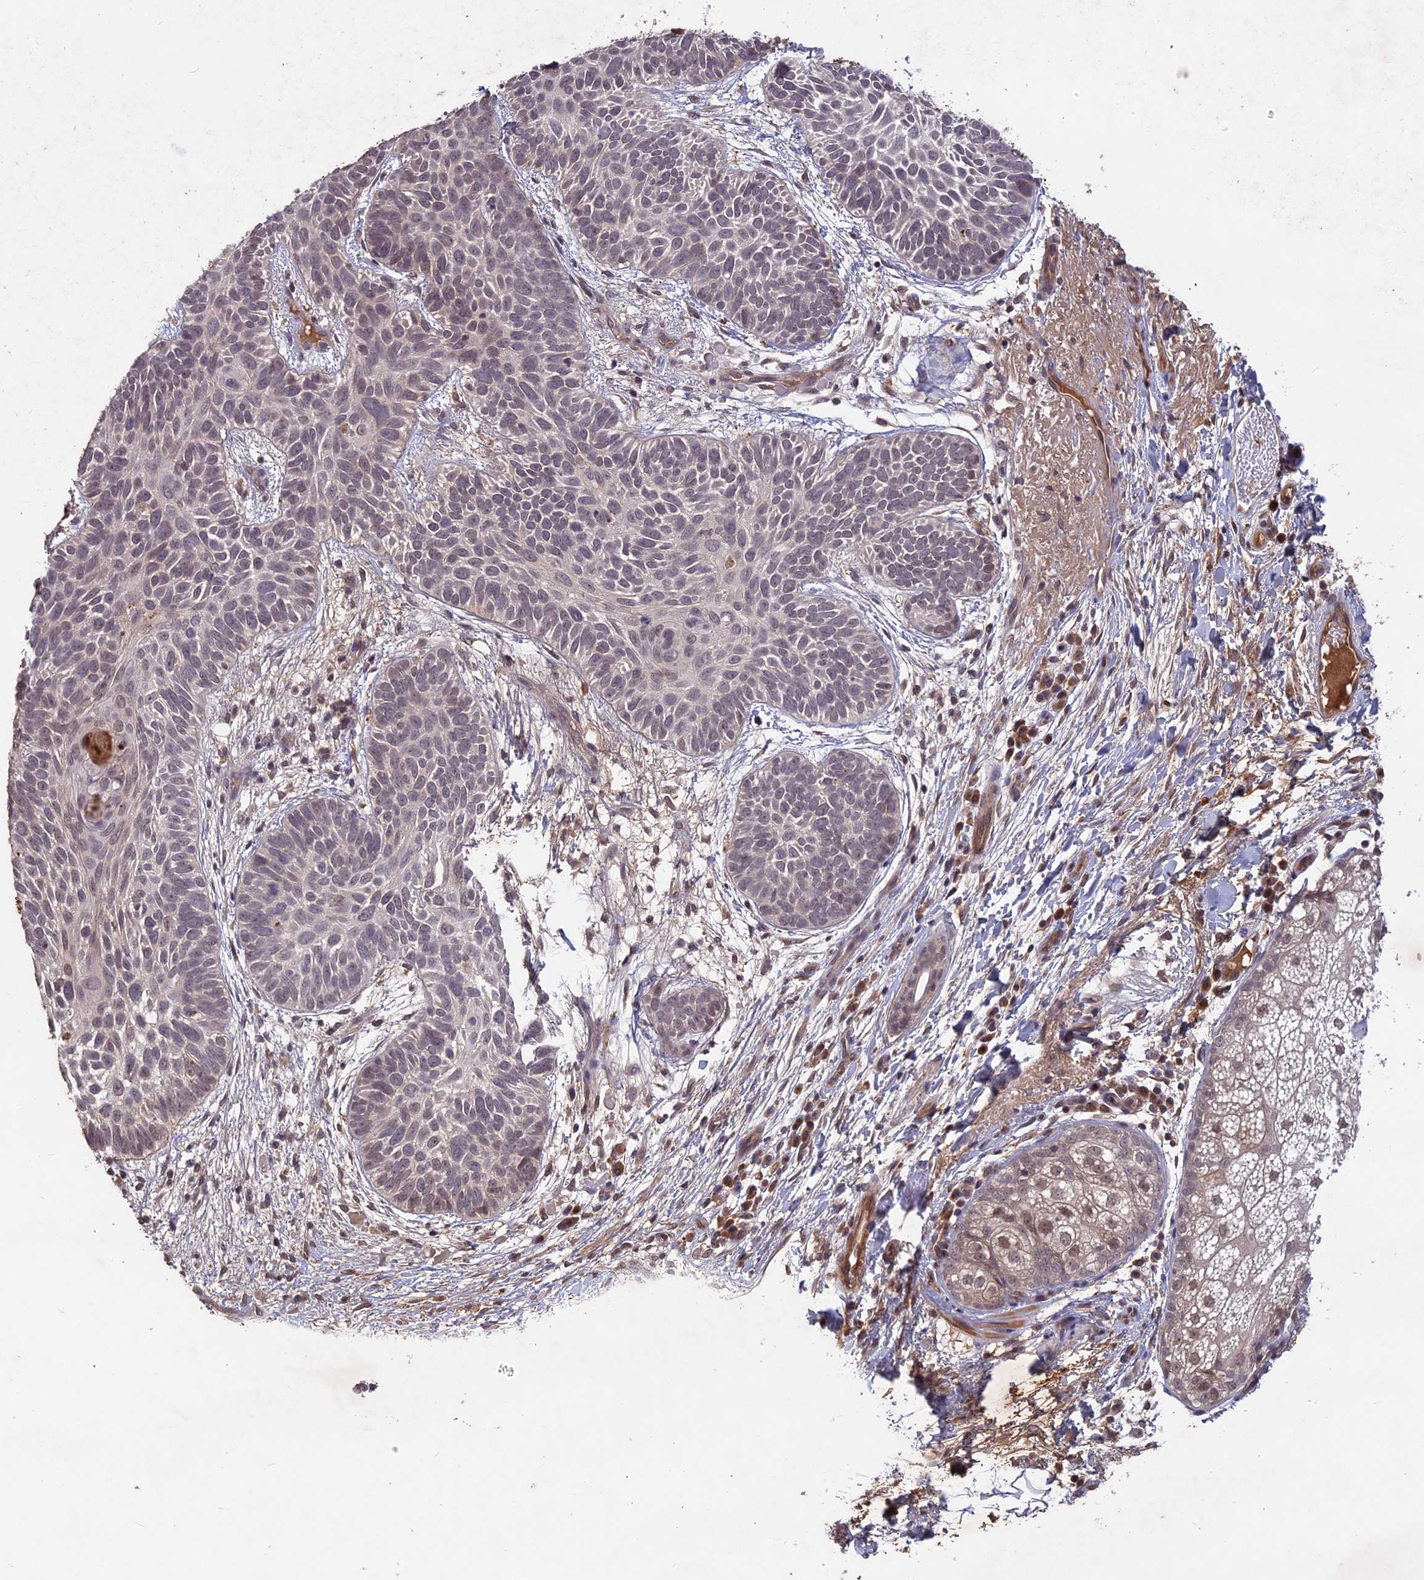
{"staining": {"intensity": "negative", "quantity": "none", "location": "none"}, "tissue": "skin cancer", "cell_type": "Tumor cells", "image_type": "cancer", "snomed": [{"axis": "morphology", "description": "Basal cell carcinoma"}, {"axis": "topography", "description": "Skin"}], "caption": "Tumor cells are negative for protein expression in human skin cancer (basal cell carcinoma). (Immunohistochemistry (ihc), brightfield microscopy, high magnification).", "gene": "ADO", "patient": {"sex": "male", "age": 85}}